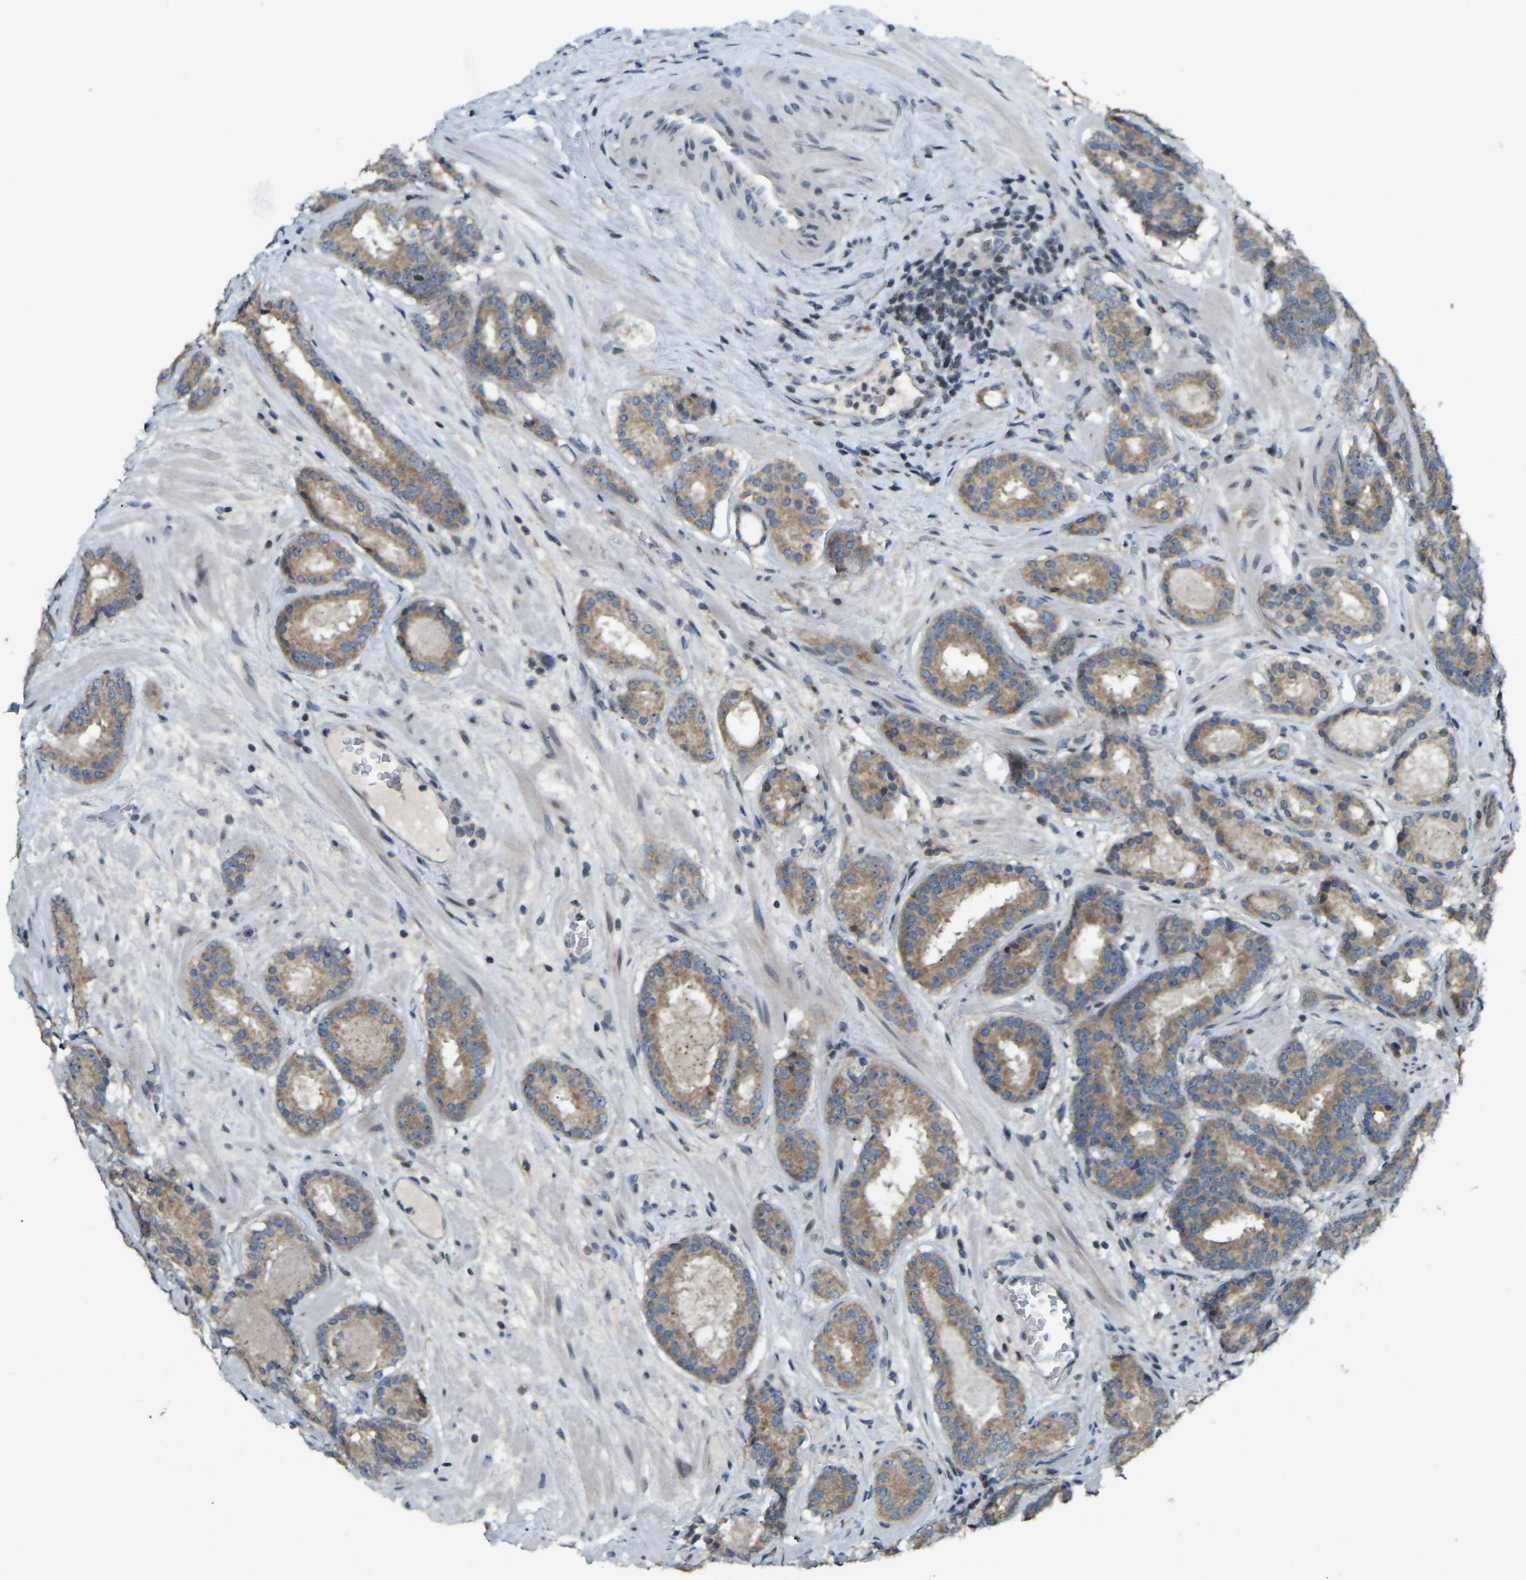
{"staining": {"intensity": "moderate", "quantity": ">75%", "location": "cytoplasmic/membranous"}, "tissue": "prostate cancer", "cell_type": "Tumor cells", "image_type": "cancer", "snomed": [{"axis": "morphology", "description": "Adenocarcinoma, Low grade"}, {"axis": "topography", "description": "Prostate"}], "caption": "Immunohistochemistry (IHC) photomicrograph of neoplastic tissue: low-grade adenocarcinoma (prostate) stained using immunohistochemistry (IHC) displays medium levels of moderate protein expression localized specifically in the cytoplasmic/membranous of tumor cells, appearing as a cytoplasmic/membranous brown color.", "gene": "PARL", "patient": {"sex": "male", "age": 69}}